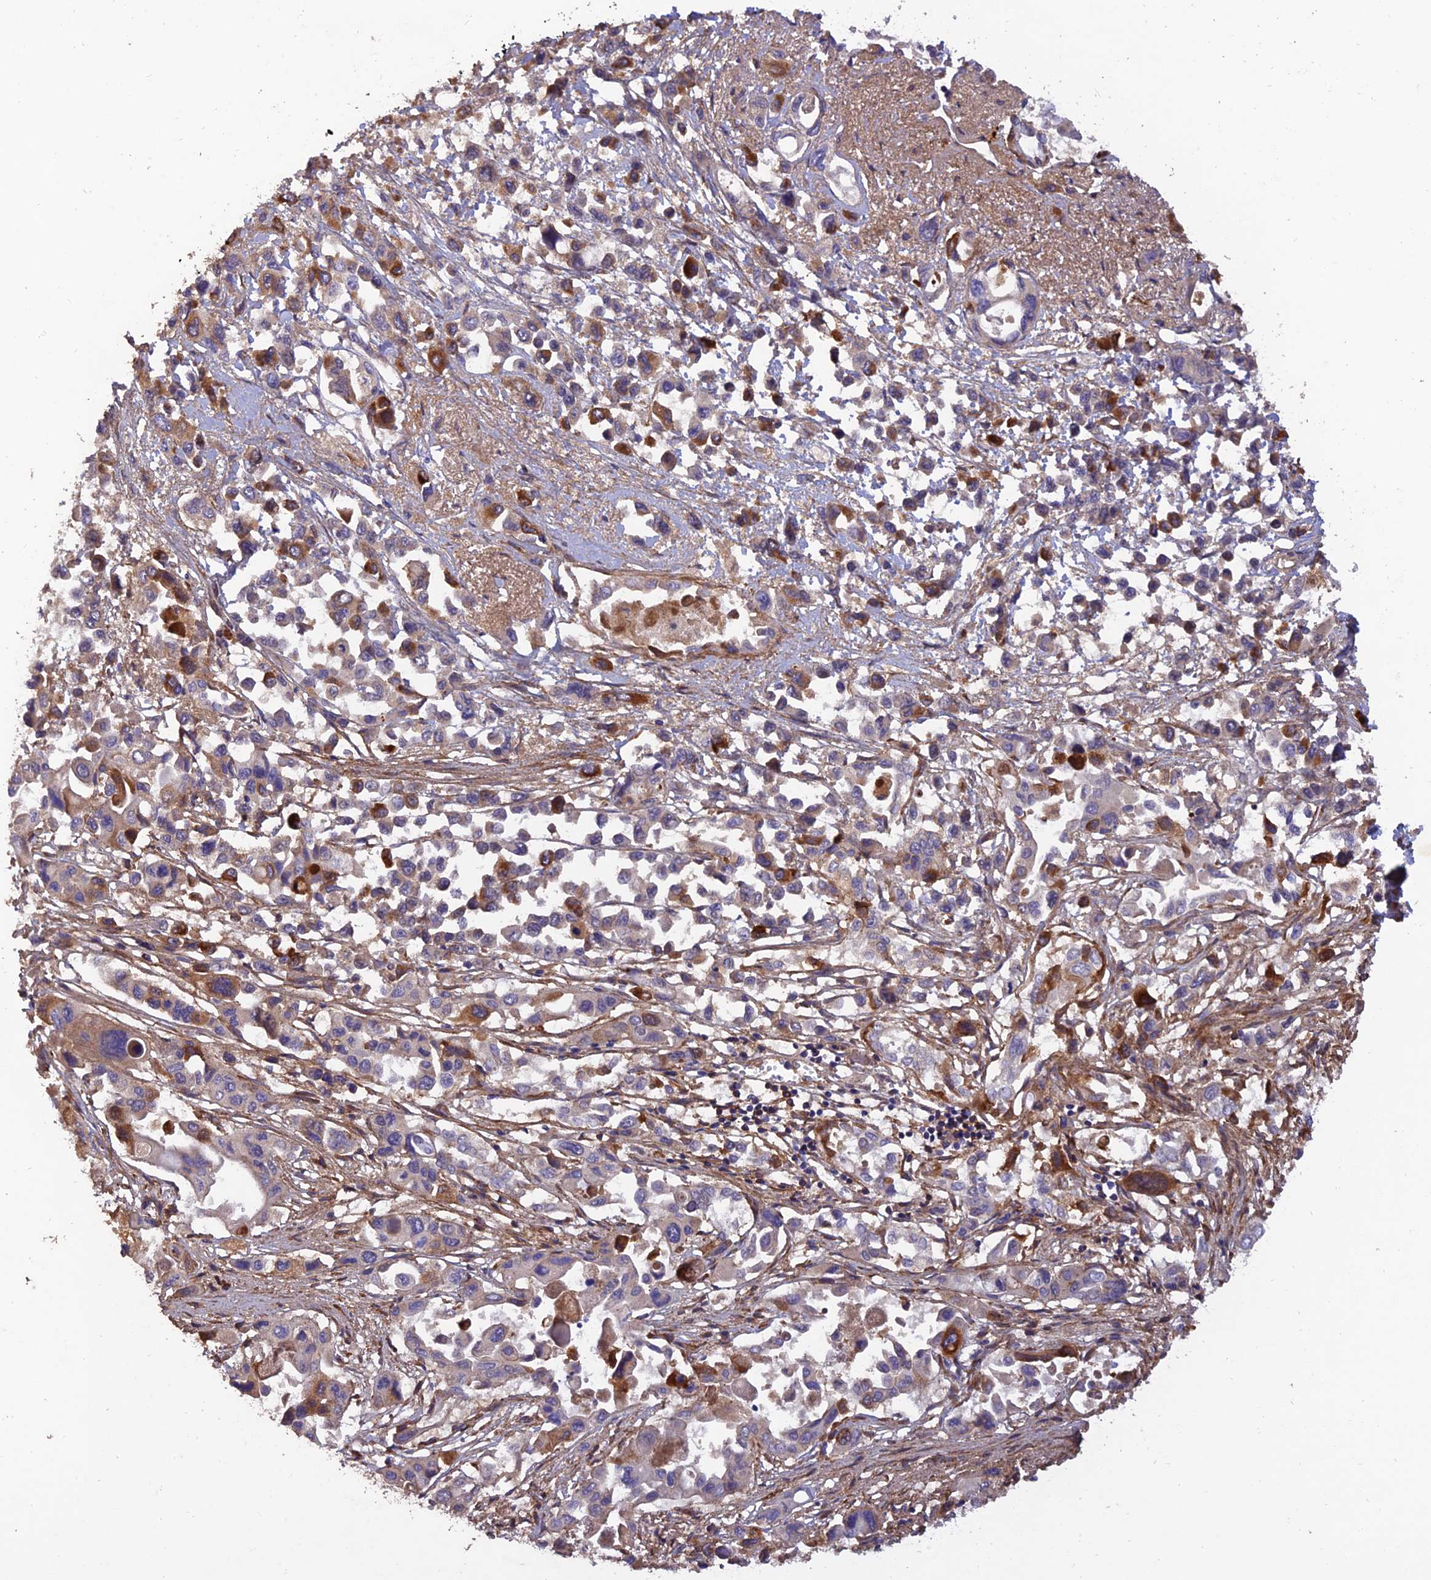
{"staining": {"intensity": "moderate", "quantity": "<25%", "location": "cytoplasmic/membranous"}, "tissue": "pancreatic cancer", "cell_type": "Tumor cells", "image_type": "cancer", "snomed": [{"axis": "morphology", "description": "Adenocarcinoma, NOS"}, {"axis": "topography", "description": "Pancreas"}], "caption": "Protein analysis of pancreatic cancer tissue demonstrates moderate cytoplasmic/membranous positivity in approximately <25% of tumor cells. (DAB = brown stain, brightfield microscopy at high magnification).", "gene": "PAGR1", "patient": {"sex": "male", "age": 92}}